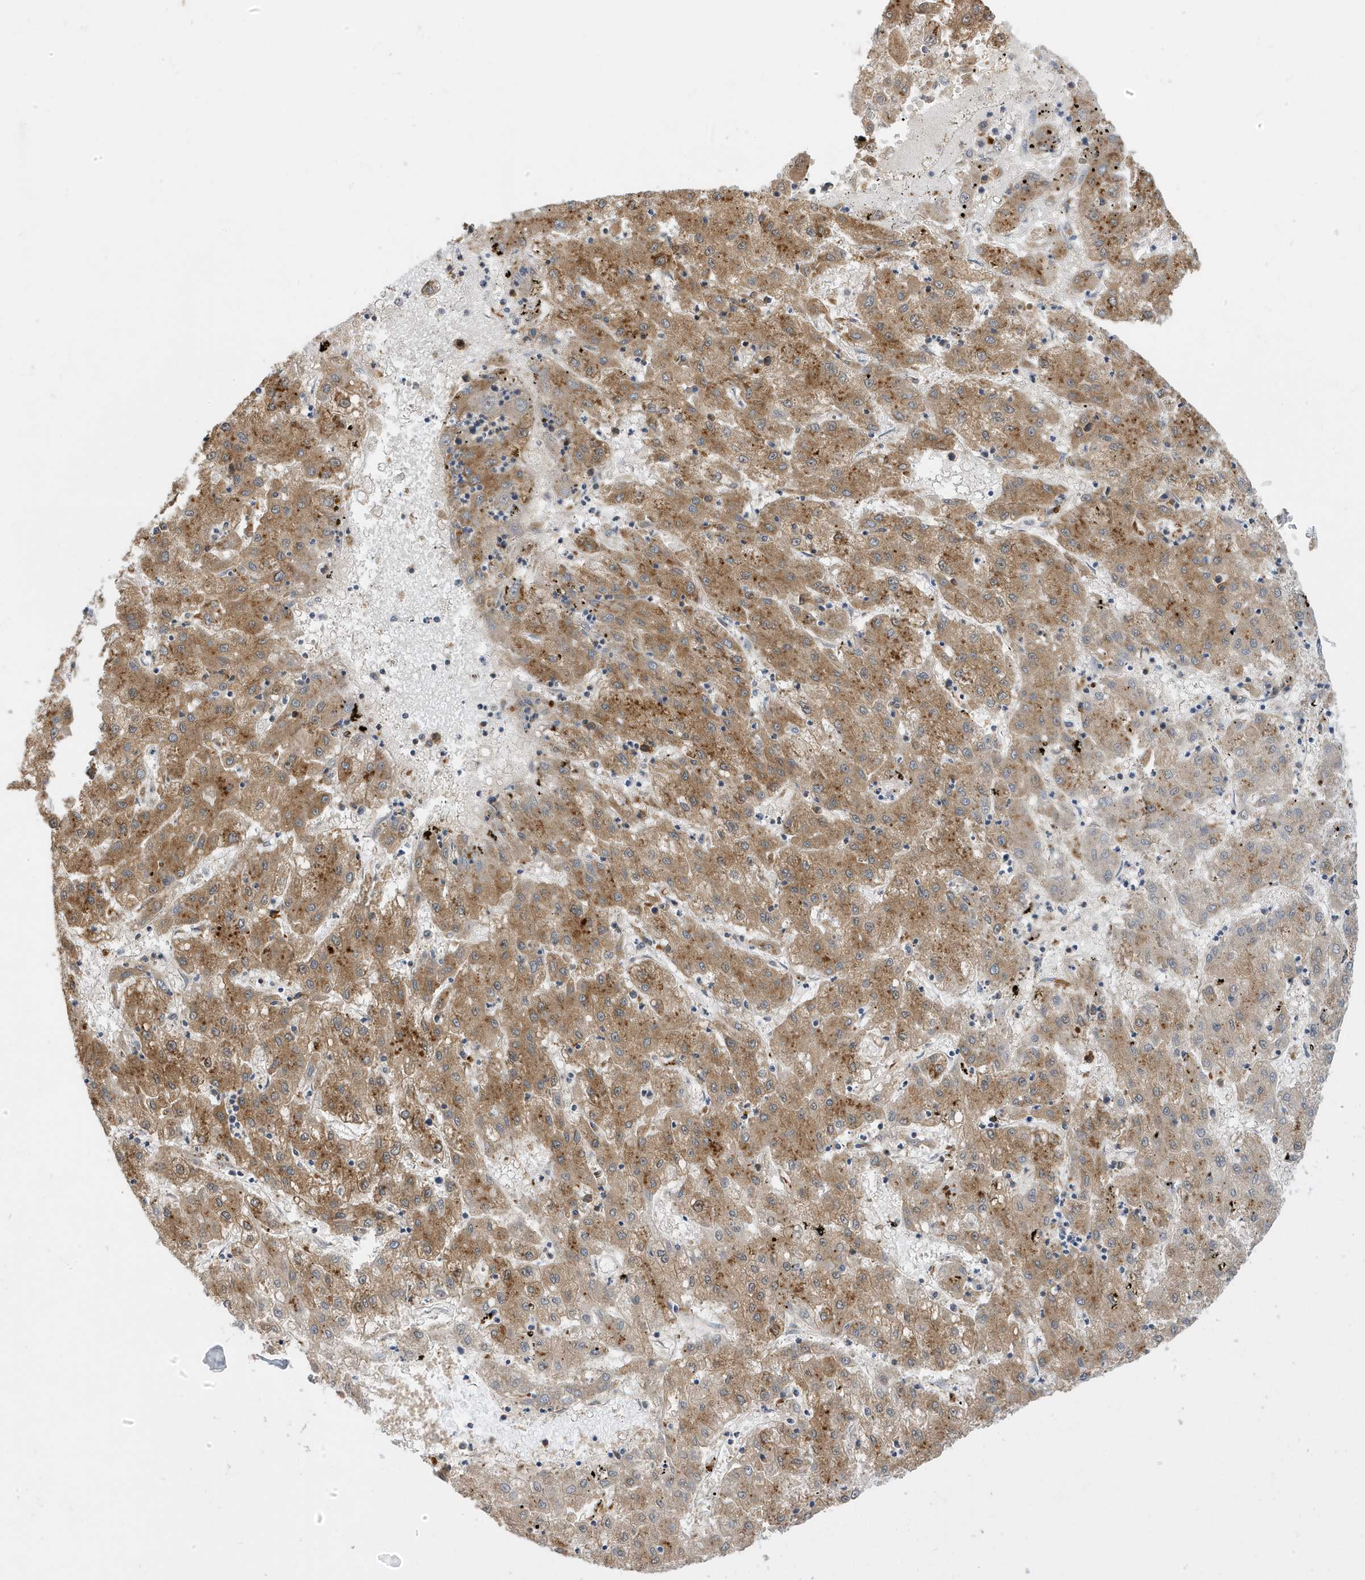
{"staining": {"intensity": "moderate", "quantity": ">75%", "location": "cytoplasmic/membranous"}, "tissue": "liver cancer", "cell_type": "Tumor cells", "image_type": "cancer", "snomed": [{"axis": "morphology", "description": "Carcinoma, Hepatocellular, NOS"}, {"axis": "topography", "description": "Liver"}], "caption": "Tumor cells demonstrate moderate cytoplasmic/membranous staining in approximately >75% of cells in liver cancer.", "gene": "ZNF507", "patient": {"sex": "male", "age": 72}}